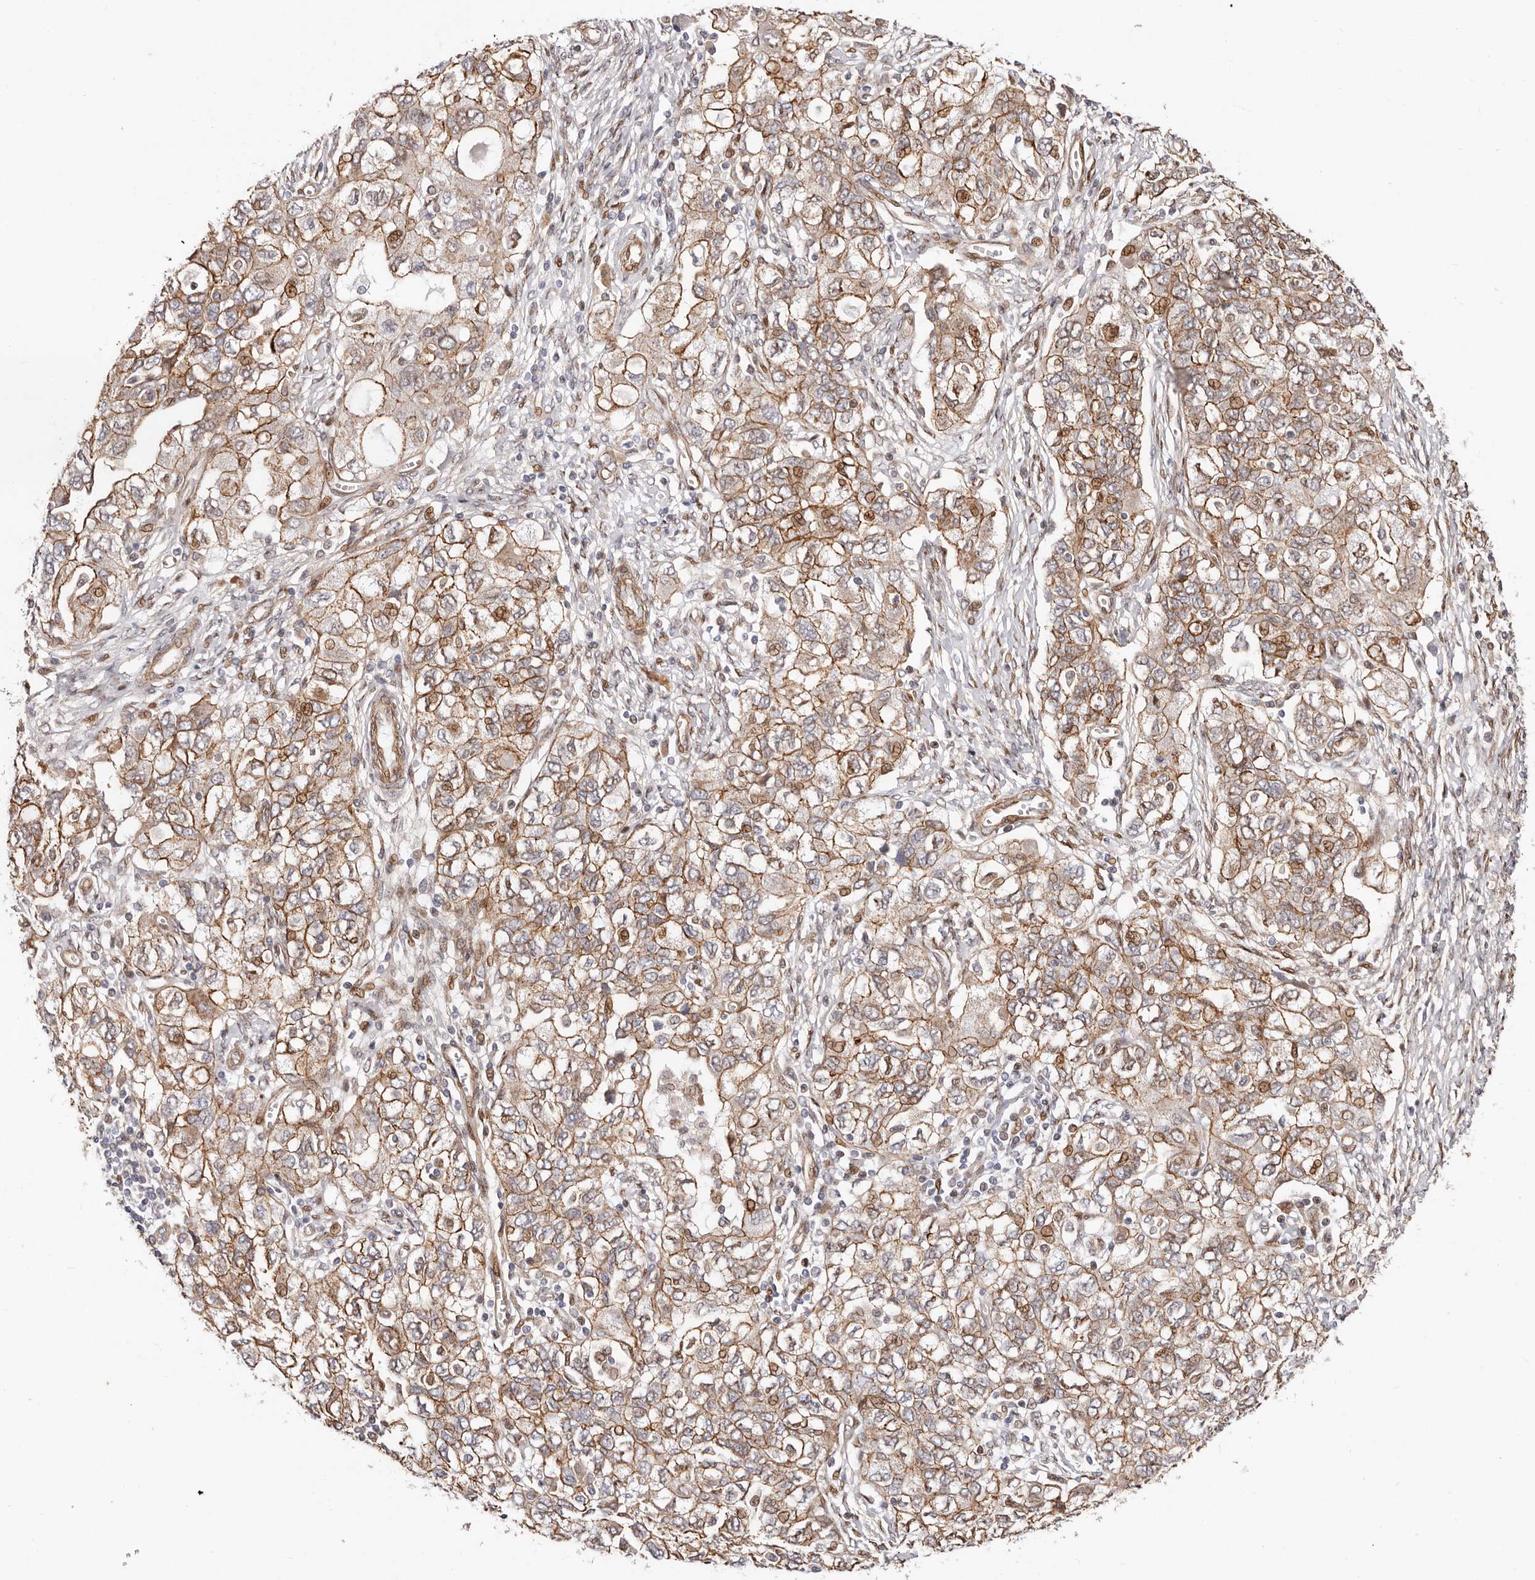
{"staining": {"intensity": "moderate", "quantity": ">75%", "location": "cytoplasmic/membranous,nuclear"}, "tissue": "ovarian cancer", "cell_type": "Tumor cells", "image_type": "cancer", "snomed": [{"axis": "morphology", "description": "Carcinoma, NOS"}, {"axis": "morphology", "description": "Cystadenocarcinoma, serous, NOS"}, {"axis": "topography", "description": "Ovary"}], "caption": "Ovarian serous cystadenocarcinoma tissue exhibits moderate cytoplasmic/membranous and nuclear staining in approximately >75% of tumor cells, visualized by immunohistochemistry.", "gene": "EPHX3", "patient": {"sex": "female", "age": 69}}